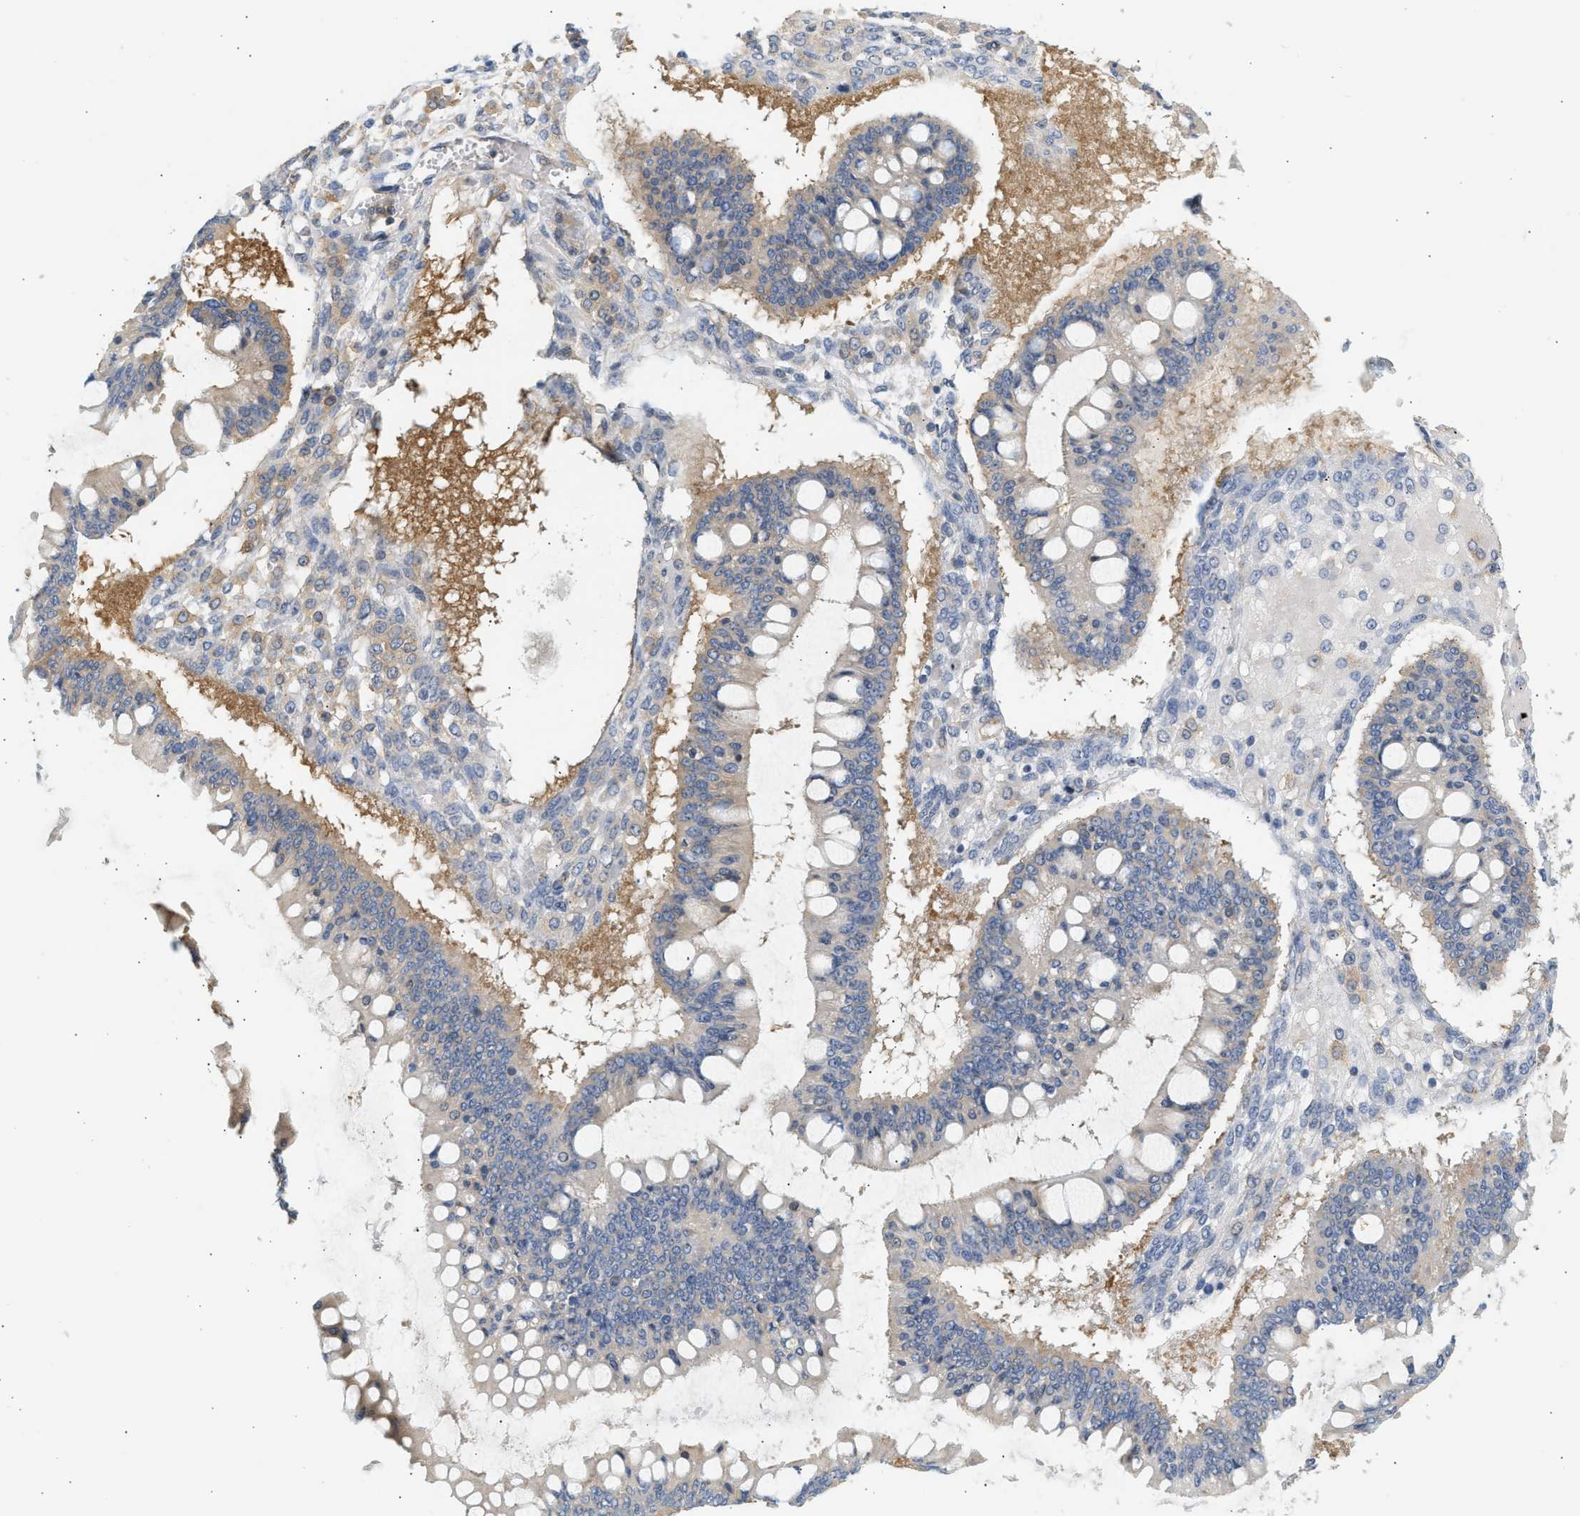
{"staining": {"intensity": "weak", "quantity": "25%-75%", "location": "cytoplasmic/membranous"}, "tissue": "ovarian cancer", "cell_type": "Tumor cells", "image_type": "cancer", "snomed": [{"axis": "morphology", "description": "Cystadenocarcinoma, mucinous, NOS"}, {"axis": "topography", "description": "Ovary"}], "caption": "This photomicrograph reveals ovarian cancer (mucinous cystadenocarcinoma) stained with immunohistochemistry to label a protein in brown. The cytoplasmic/membranous of tumor cells show weak positivity for the protein. Nuclei are counter-stained blue.", "gene": "PAFAH1B1", "patient": {"sex": "female", "age": 73}}